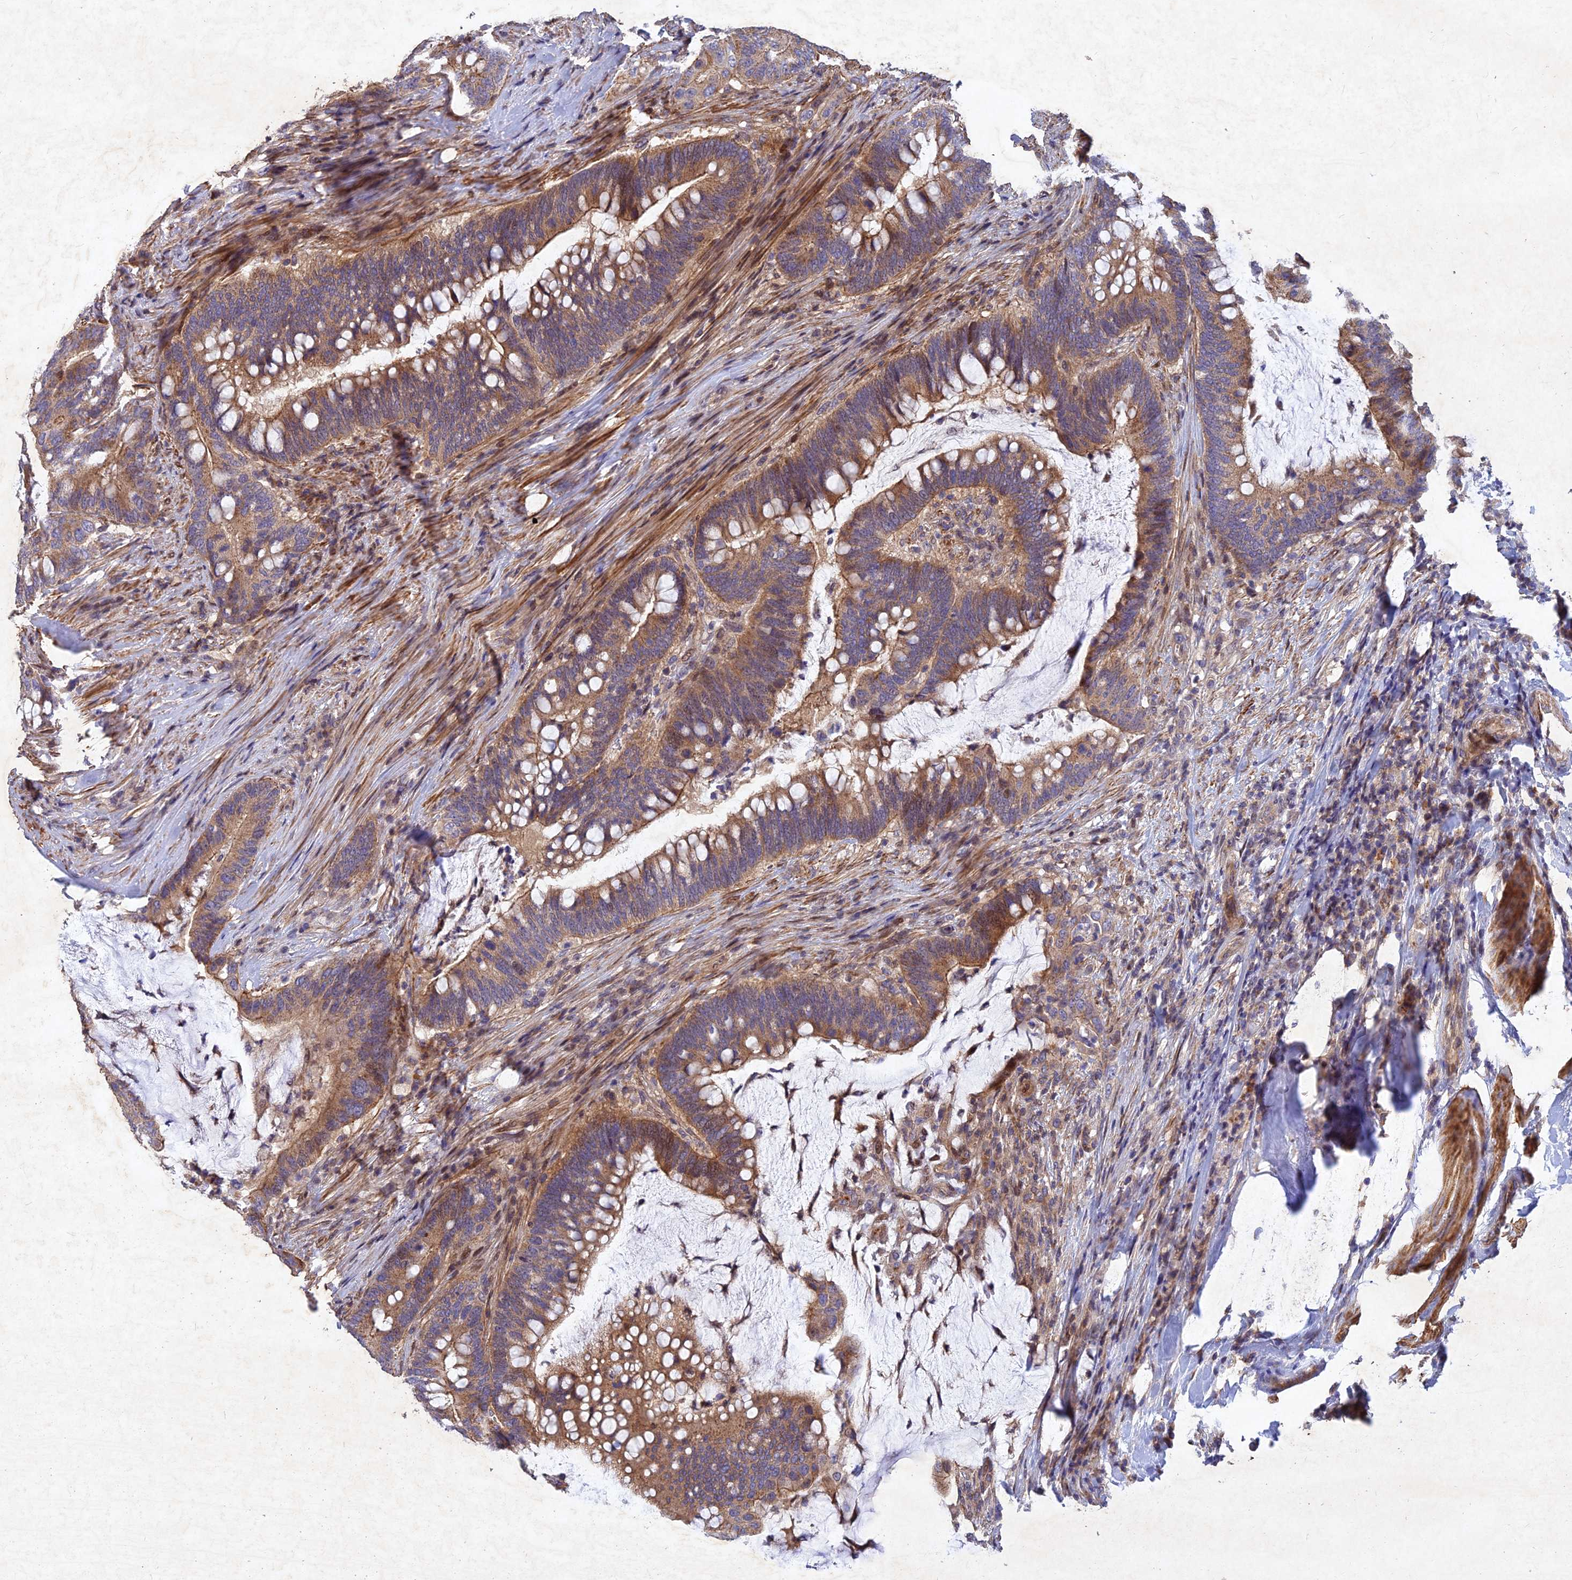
{"staining": {"intensity": "moderate", "quantity": ">75%", "location": "cytoplasmic/membranous"}, "tissue": "colorectal cancer", "cell_type": "Tumor cells", "image_type": "cancer", "snomed": [{"axis": "morphology", "description": "Adenocarcinoma, NOS"}, {"axis": "topography", "description": "Colon"}], "caption": "Moderate cytoplasmic/membranous expression is present in about >75% of tumor cells in colorectal adenocarcinoma.", "gene": "RELCH", "patient": {"sex": "female", "age": 66}}